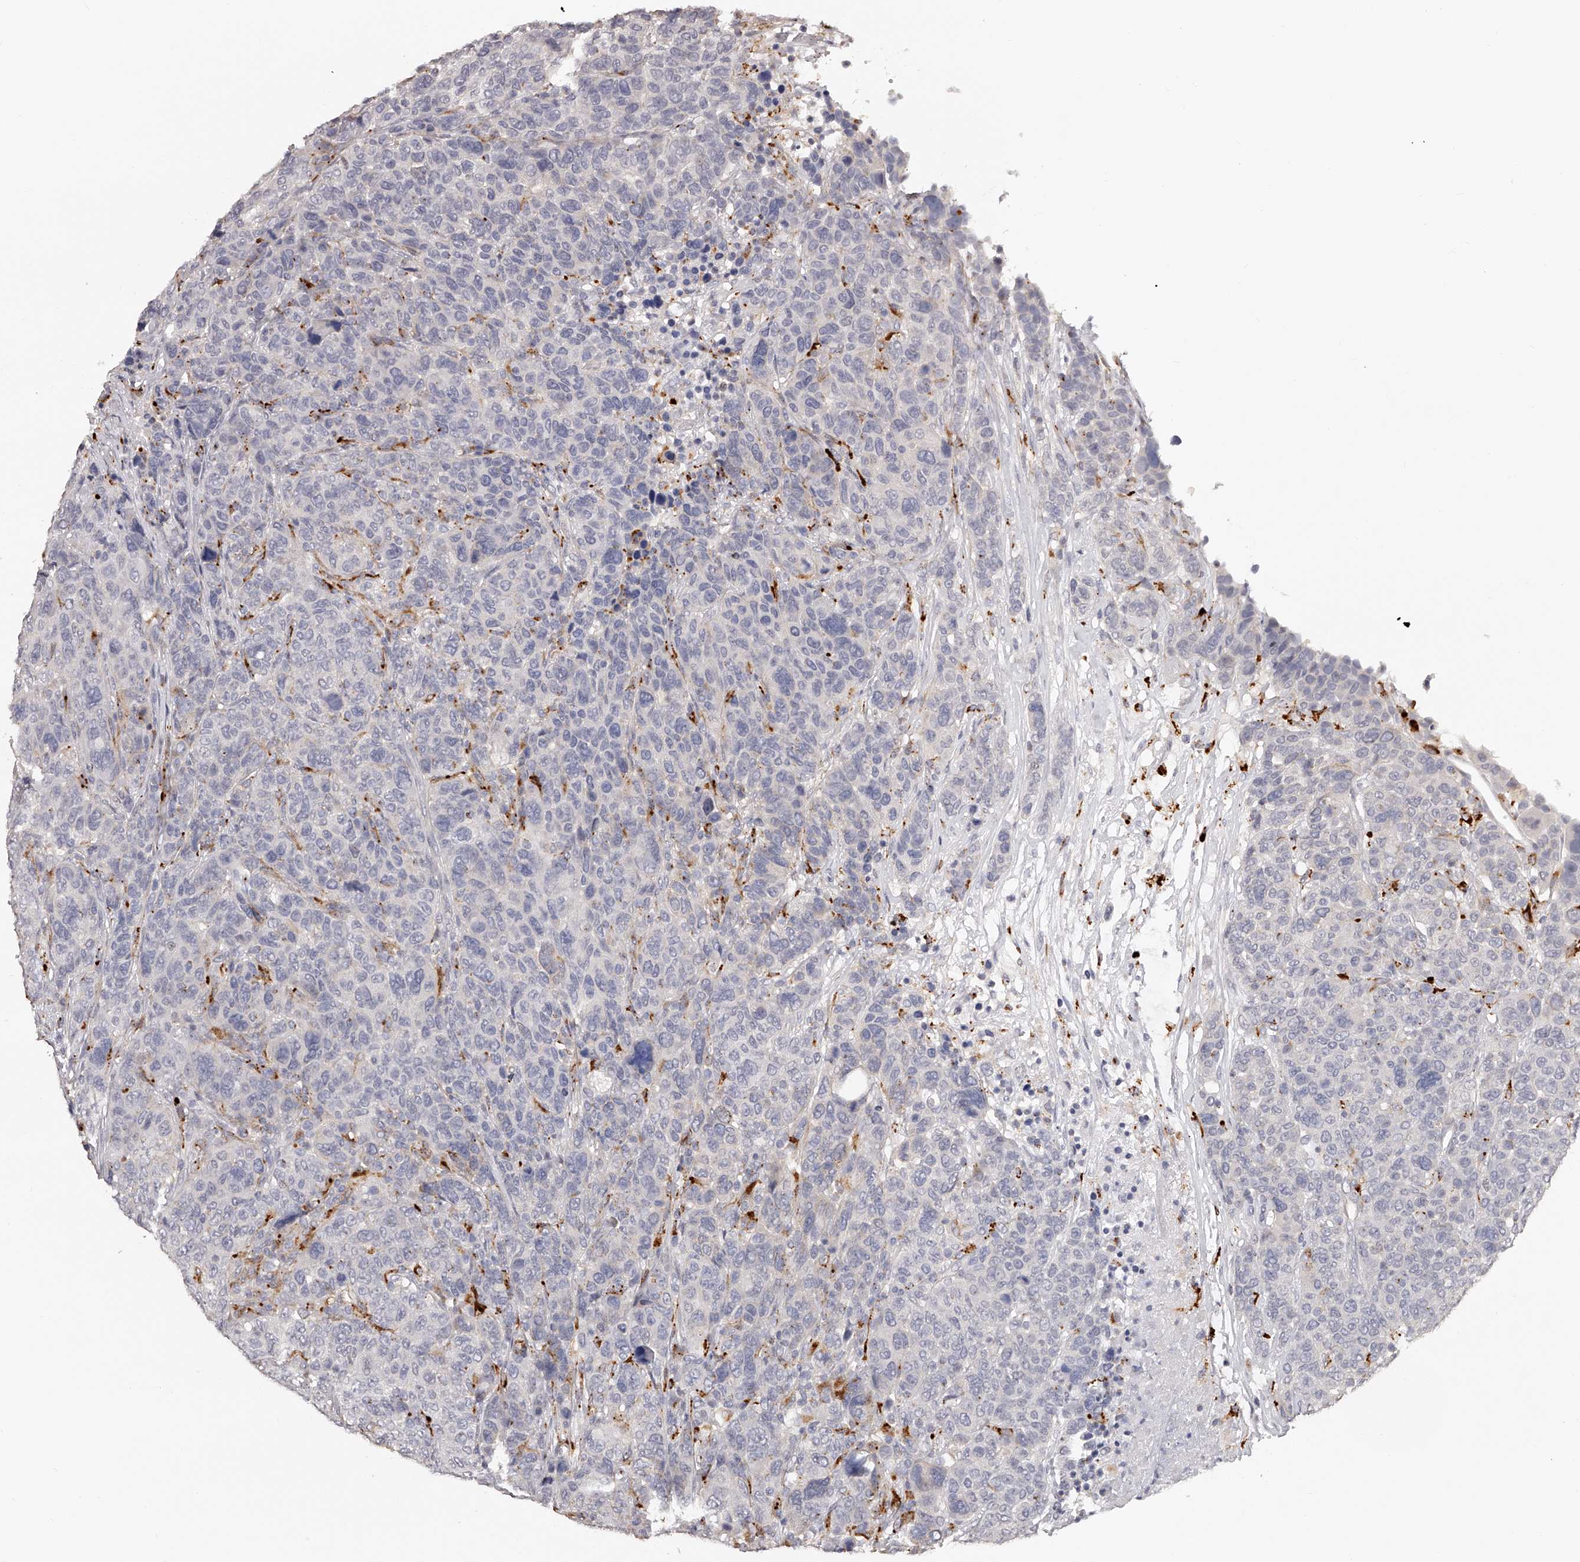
{"staining": {"intensity": "negative", "quantity": "none", "location": "none"}, "tissue": "breast cancer", "cell_type": "Tumor cells", "image_type": "cancer", "snomed": [{"axis": "morphology", "description": "Duct carcinoma"}, {"axis": "topography", "description": "Breast"}], "caption": "This histopathology image is of breast intraductal carcinoma stained with immunohistochemistry (IHC) to label a protein in brown with the nuclei are counter-stained blue. There is no expression in tumor cells.", "gene": "SLC35D3", "patient": {"sex": "female", "age": 37}}